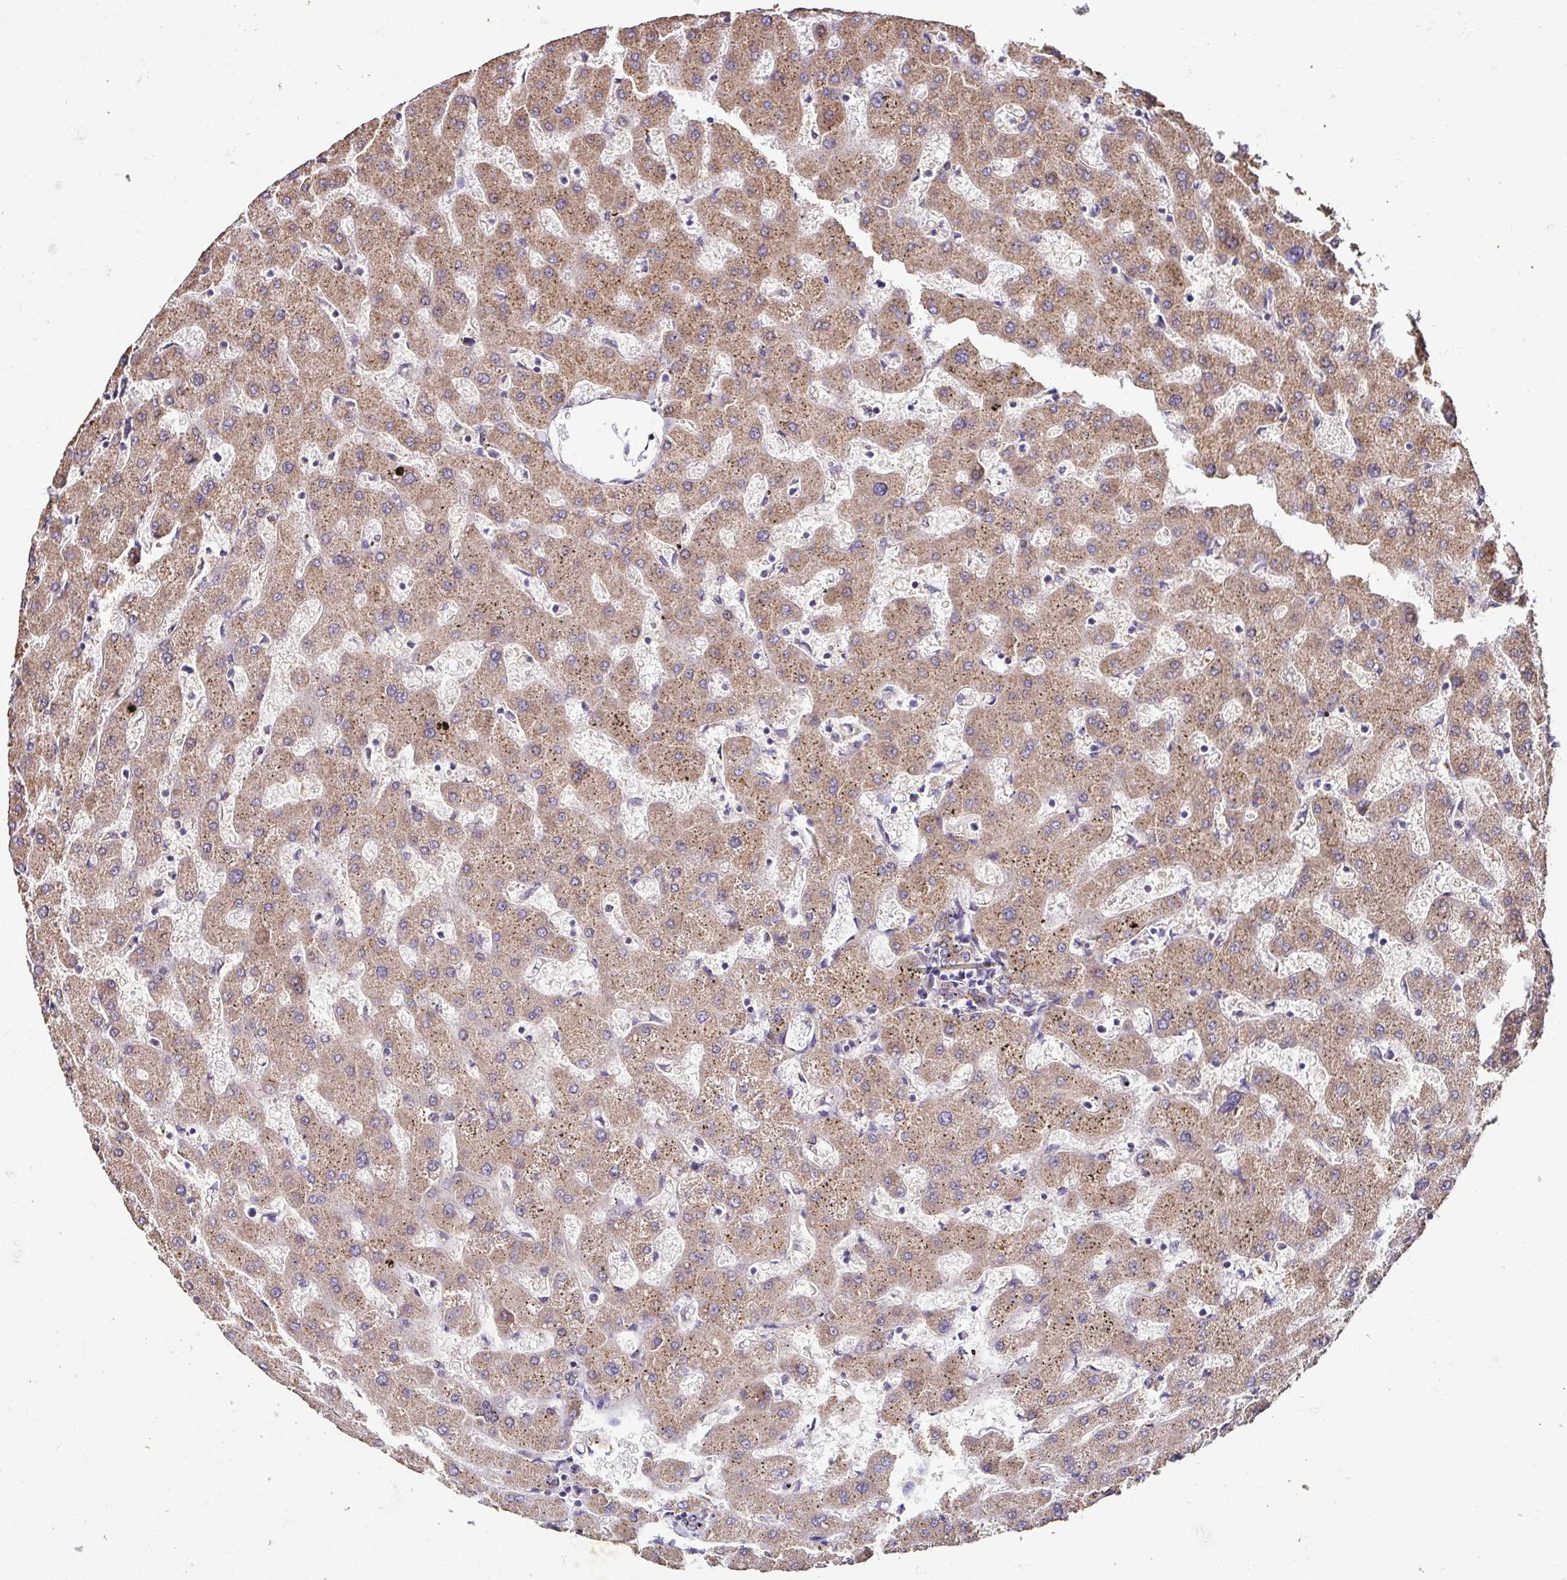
{"staining": {"intensity": "moderate", "quantity": ">75%", "location": "cytoplasmic/membranous"}, "tissue": "liver", "cell_type": "Cholangiocytes", "image_type": "normal", "snomed": [{"axis": "morphology", "description": "Normal tissue, NOS"}, {"axis": "topography", "description": "Liver"}], "caption": "IHC (DAB (3,3'-diaminobenzidine)) staining of normal human liver shows moderate cytoplasmic/membranous protein expression in approximately >75% of cholangiocytes. IHC stains the protein of interest in brown and the nuclei are stained blue.", "gene": "CPD", "patient": {"sex": "female", "age": 63}}